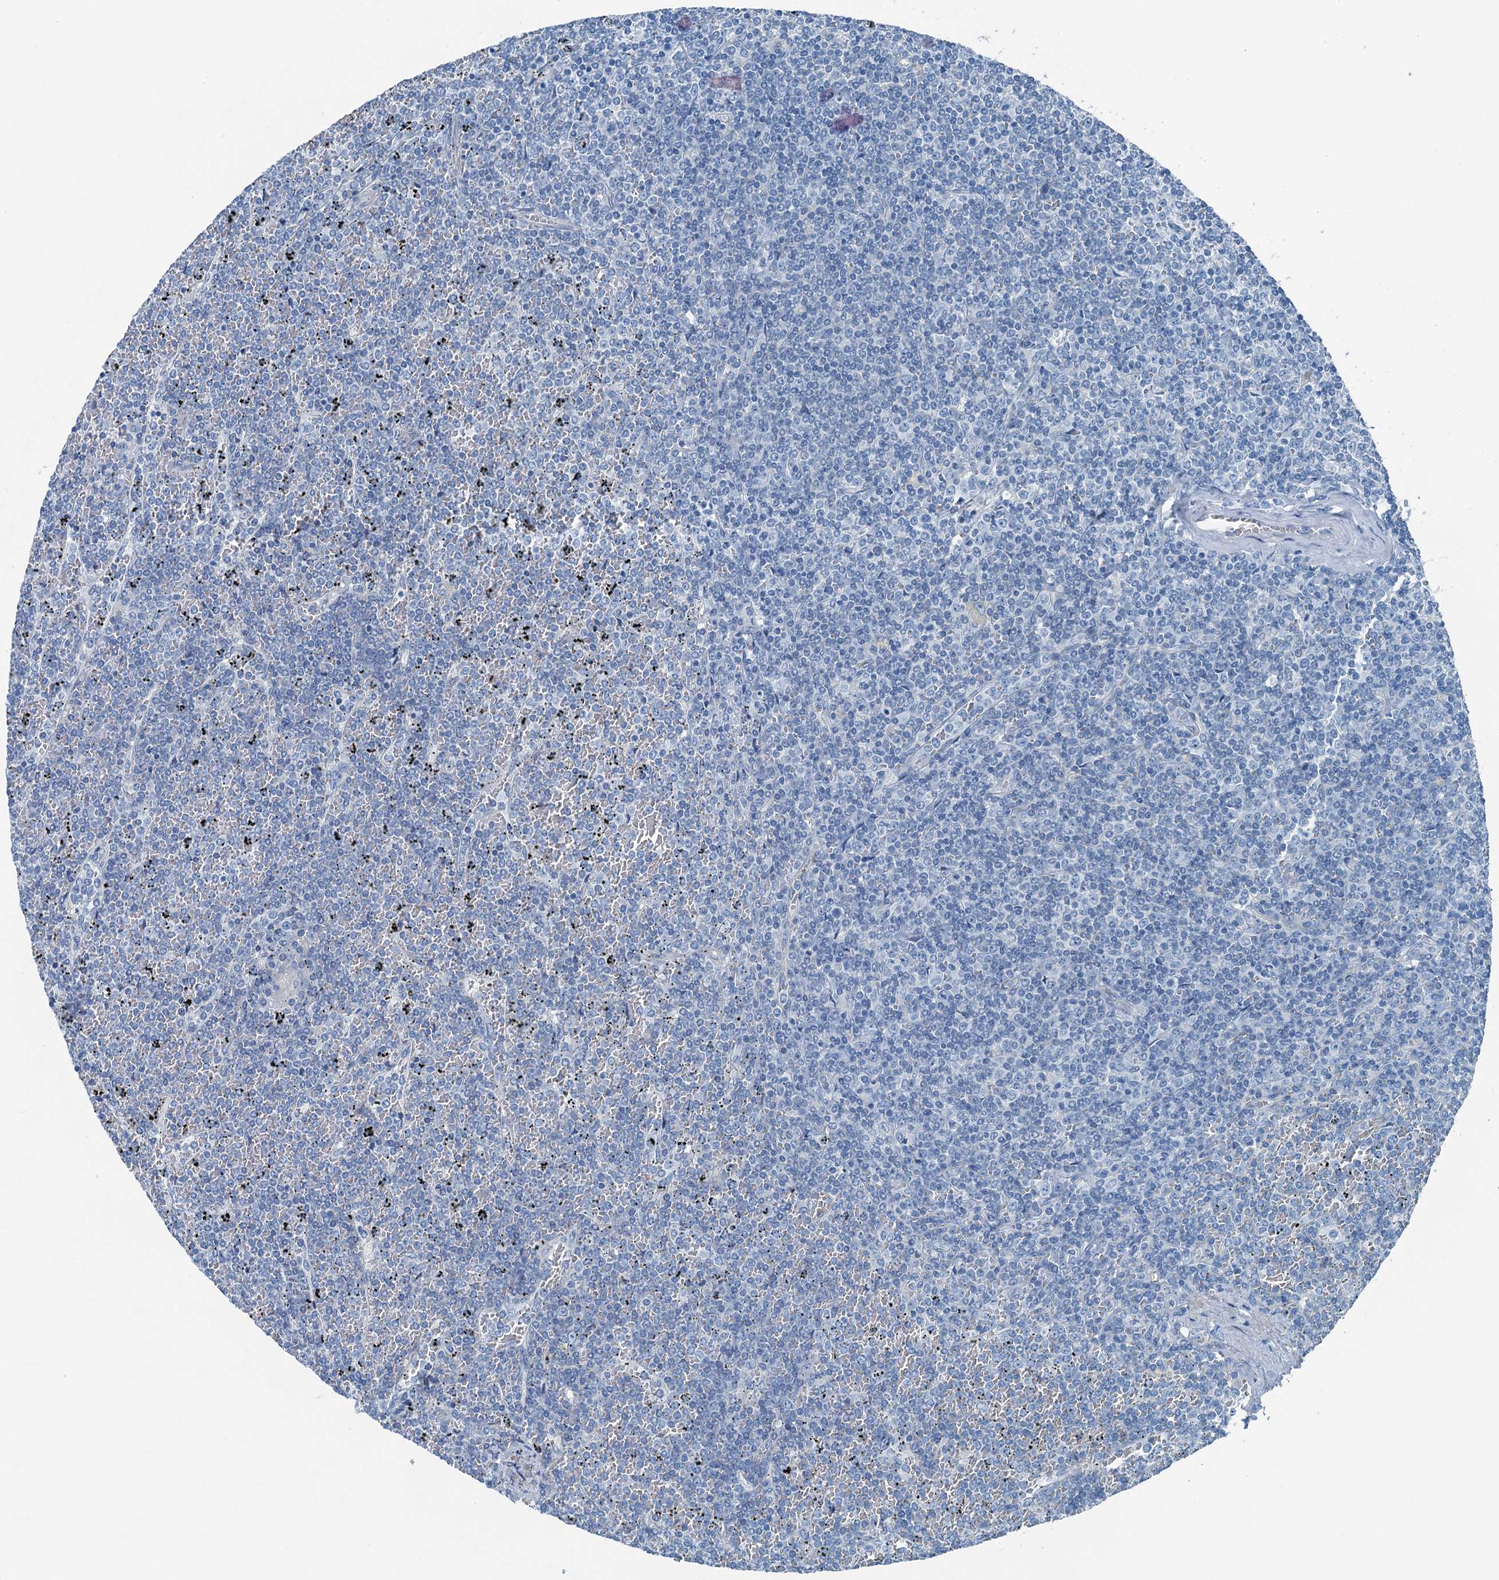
{"staining": {"intensity": "negative", "quantity": "none", "location": "none"}, "tissue": "lymphoma", "cell_type": "Tumor cells", "image_type": "cancer", "snomed": [{"axis": "morphology", "description": "Malignant lymphoma, non-Hodgkin's type, Low grade"}, {"axis": "topography", "description": "Spleen"}], "caption": "Immunohistochemistry histopathology image of neoplastic tissue: lymphoma stained with DAB (3,3'-diaminobenzidine) displays no significant protein expression in tumor cells.", "gene": "TMOD2", "patient": {"sex": "female", "age": 19}}